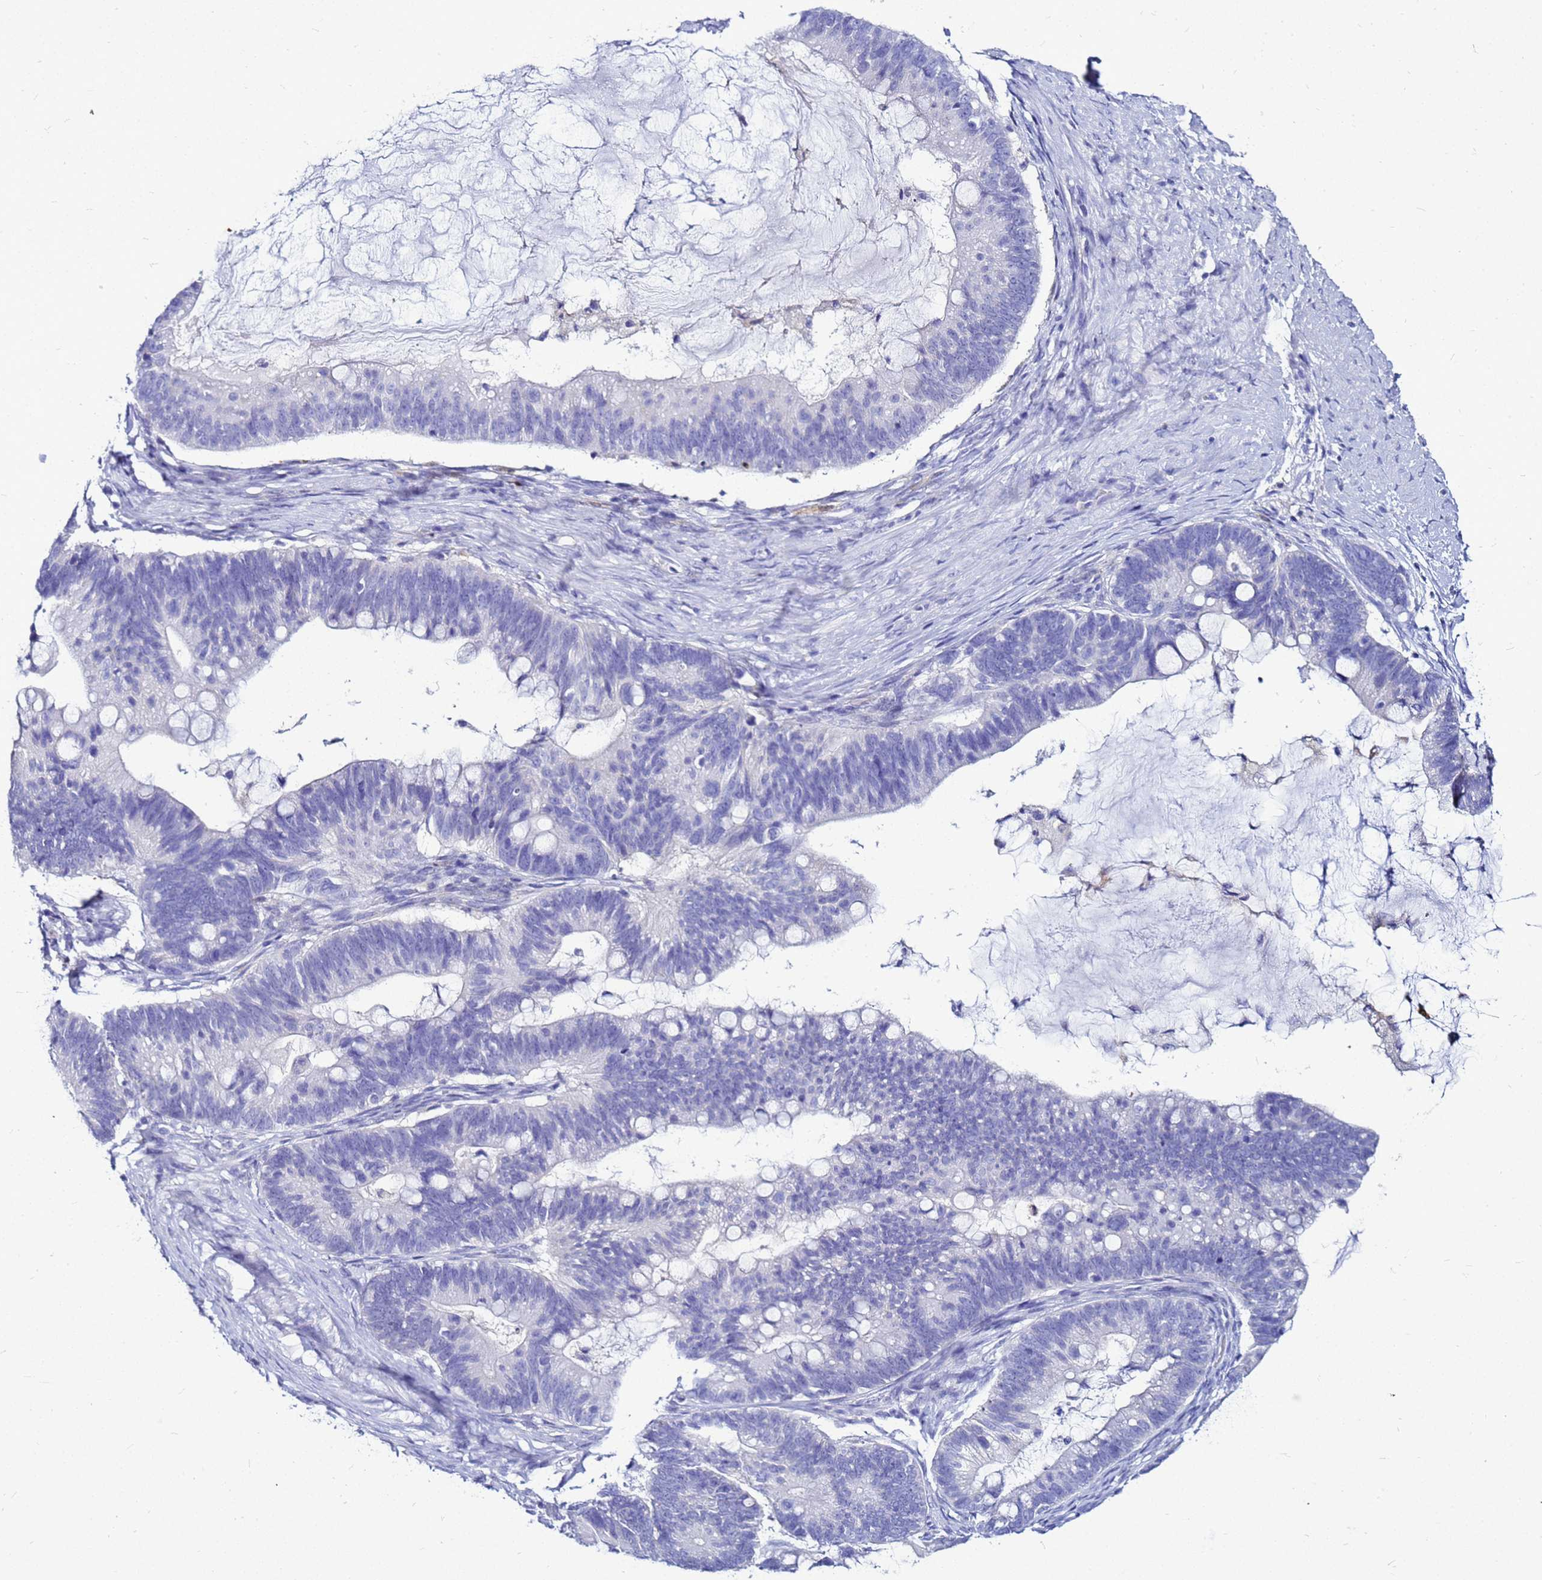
{"staining": {"intensity": "negative", "quantity": "none", "location": "none"}, "tissue": "ovarian cancer", "cell_type": "Tumor cells", "image_type": "cancer", "snomed": [{"axis": "morphology", "description": "Cystadenocarcinoma, mucinous, NOS"}, {"axis": "topography", "description": "Ovary"}], "caption": "Tumor cells are negative for protein expression in human ovarian cancer.", "gene": "CSTA", "patient": {"sex": "female", "age": 61}}